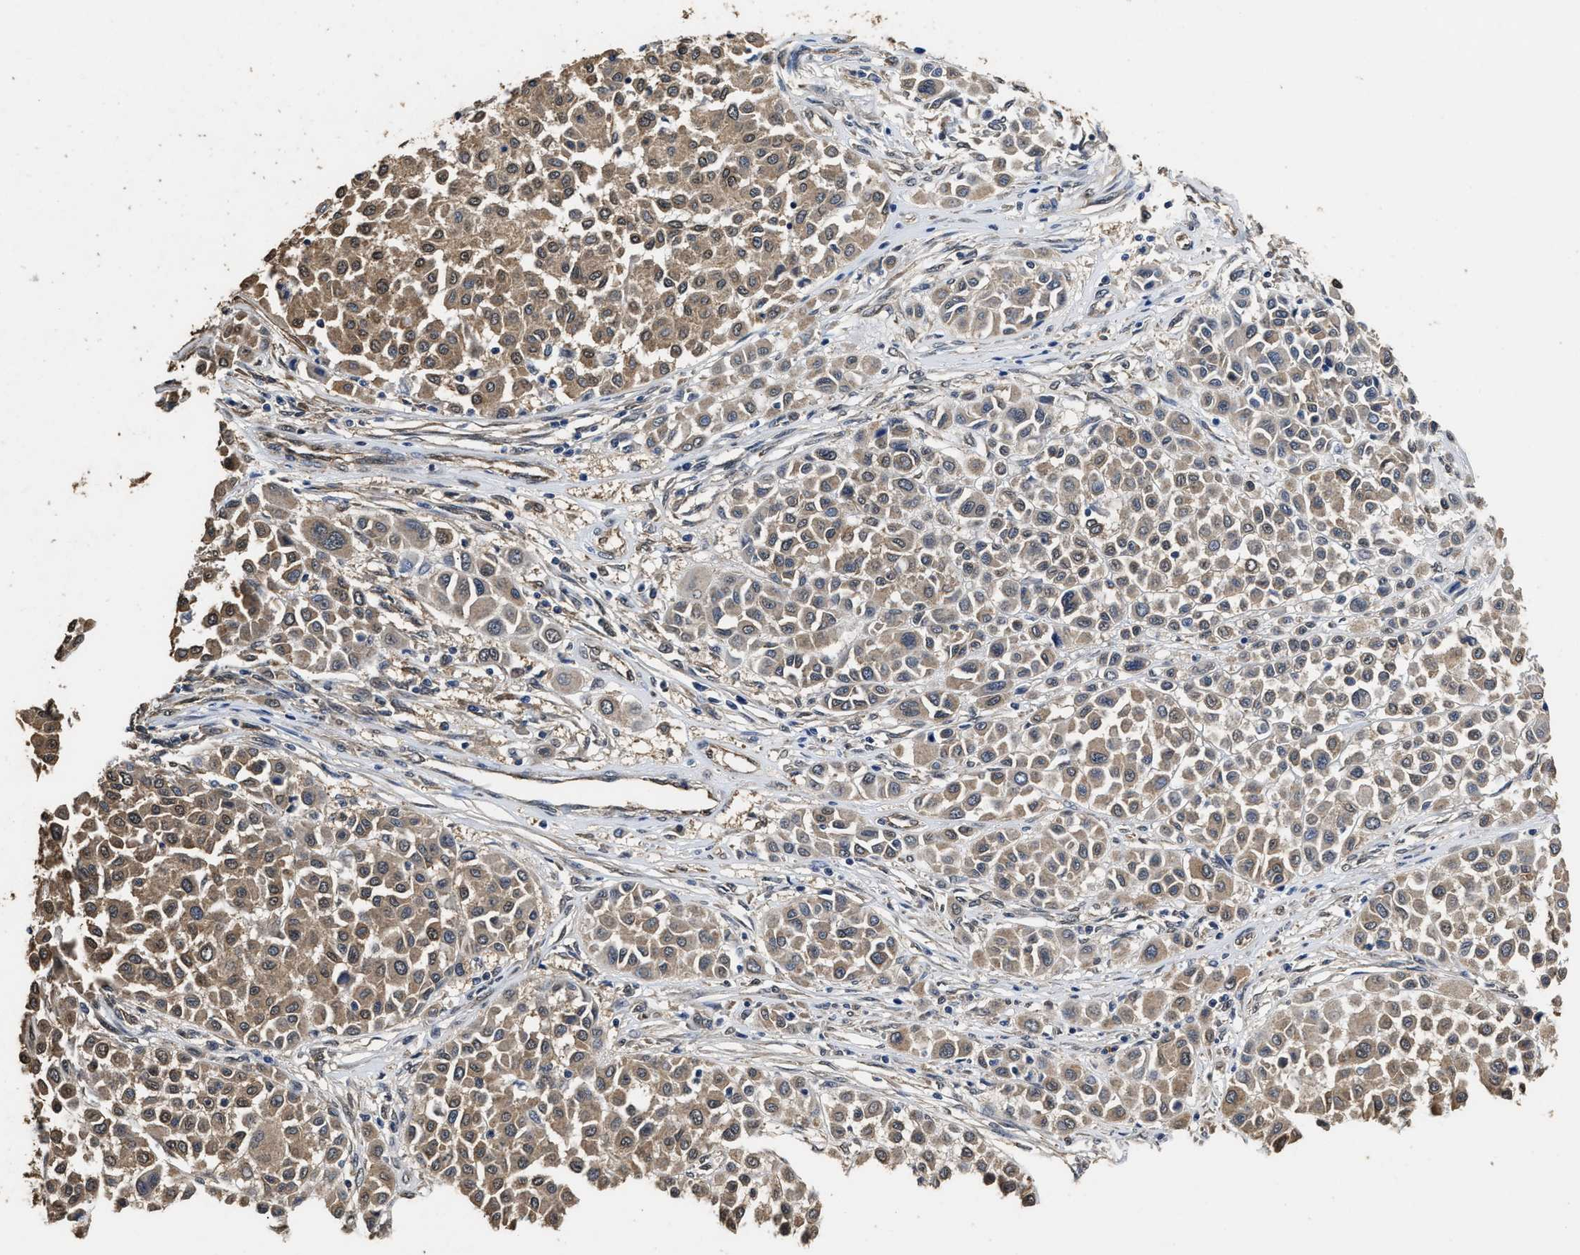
{"staining": {"intensity": "moderate", "quantity": ">75%", "location": "cytoplasmic/membranous,nuclear"}, "tissue": "melanoma", "cell_type": "Tumor cells", "image_type": "cancer", "snomed": [{"axis": "morphology", "description": "Malignant melanoma, Metastatic site"}, {"axis": "topography", "description": "Soft tissue"}], "caption": "This is an image of IHC staining of malignant melanoma (metastatic site), which shows moderate expression in the cytoplasmic/membranous and nuclear of tumor cells.", "gene": "YWHAE", "patient": {"sex": "male", "age": 41}}